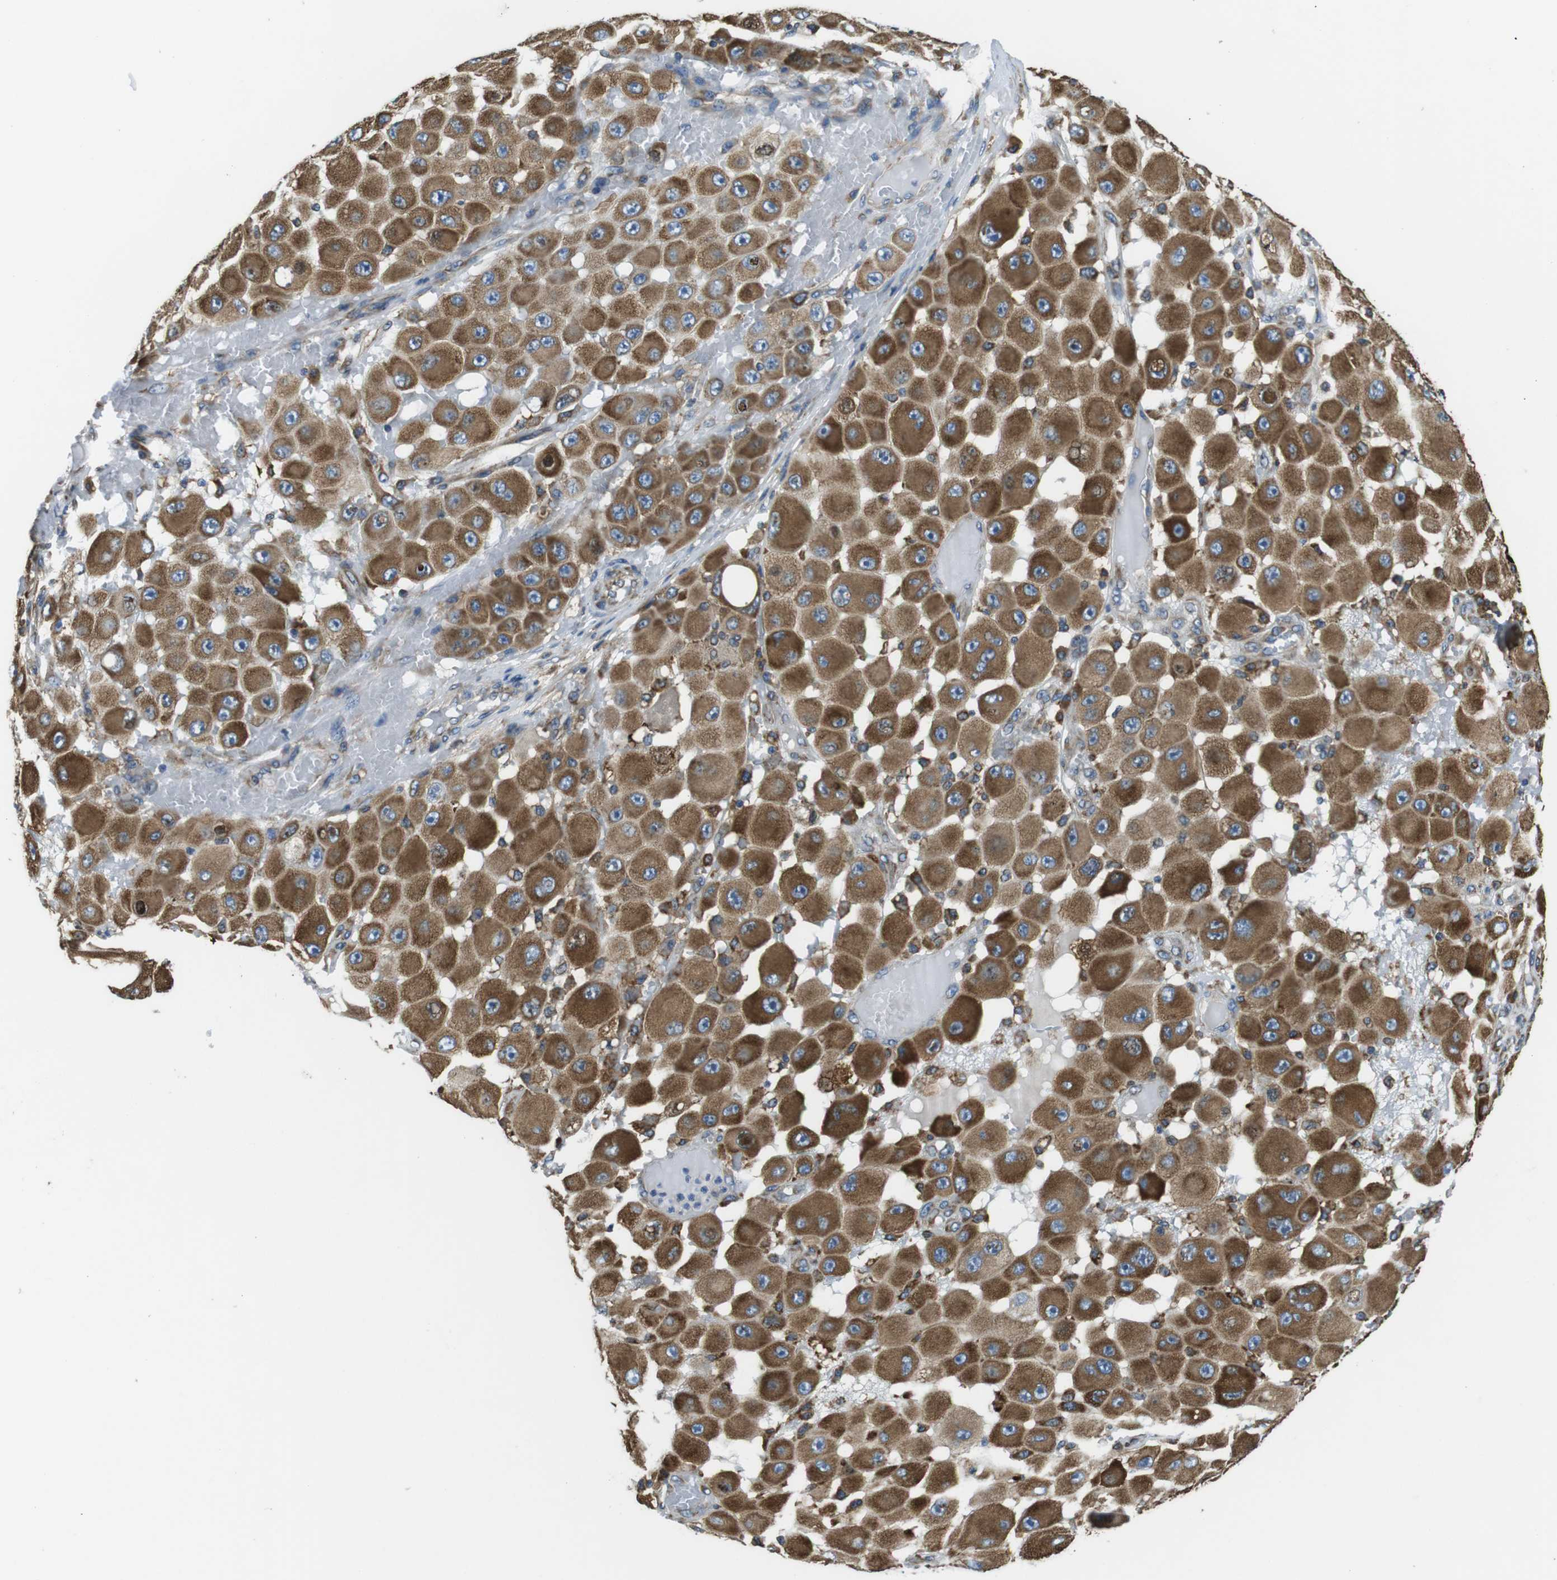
{"staining": {"intensity": "moderate", "quantity": ">75%", "location": "cytoplasmic/membranous"}, "tissue": "melanoma", "cell_type": "Tumor cells", "image_type": "cancer", "snomed": [{"axis": "morphology", "description": "Malignant melanoma, NOS"}, {"axis": "topography", "description": "Skin"}], "caption": "The image exhibits staining of malignant melanoma, revealing moderate cytoplasmic/membranous protein positivity (brown color) within tumor cells.", "gene": "UGGT1", "patient": {"sex": "female", "age": 81}}